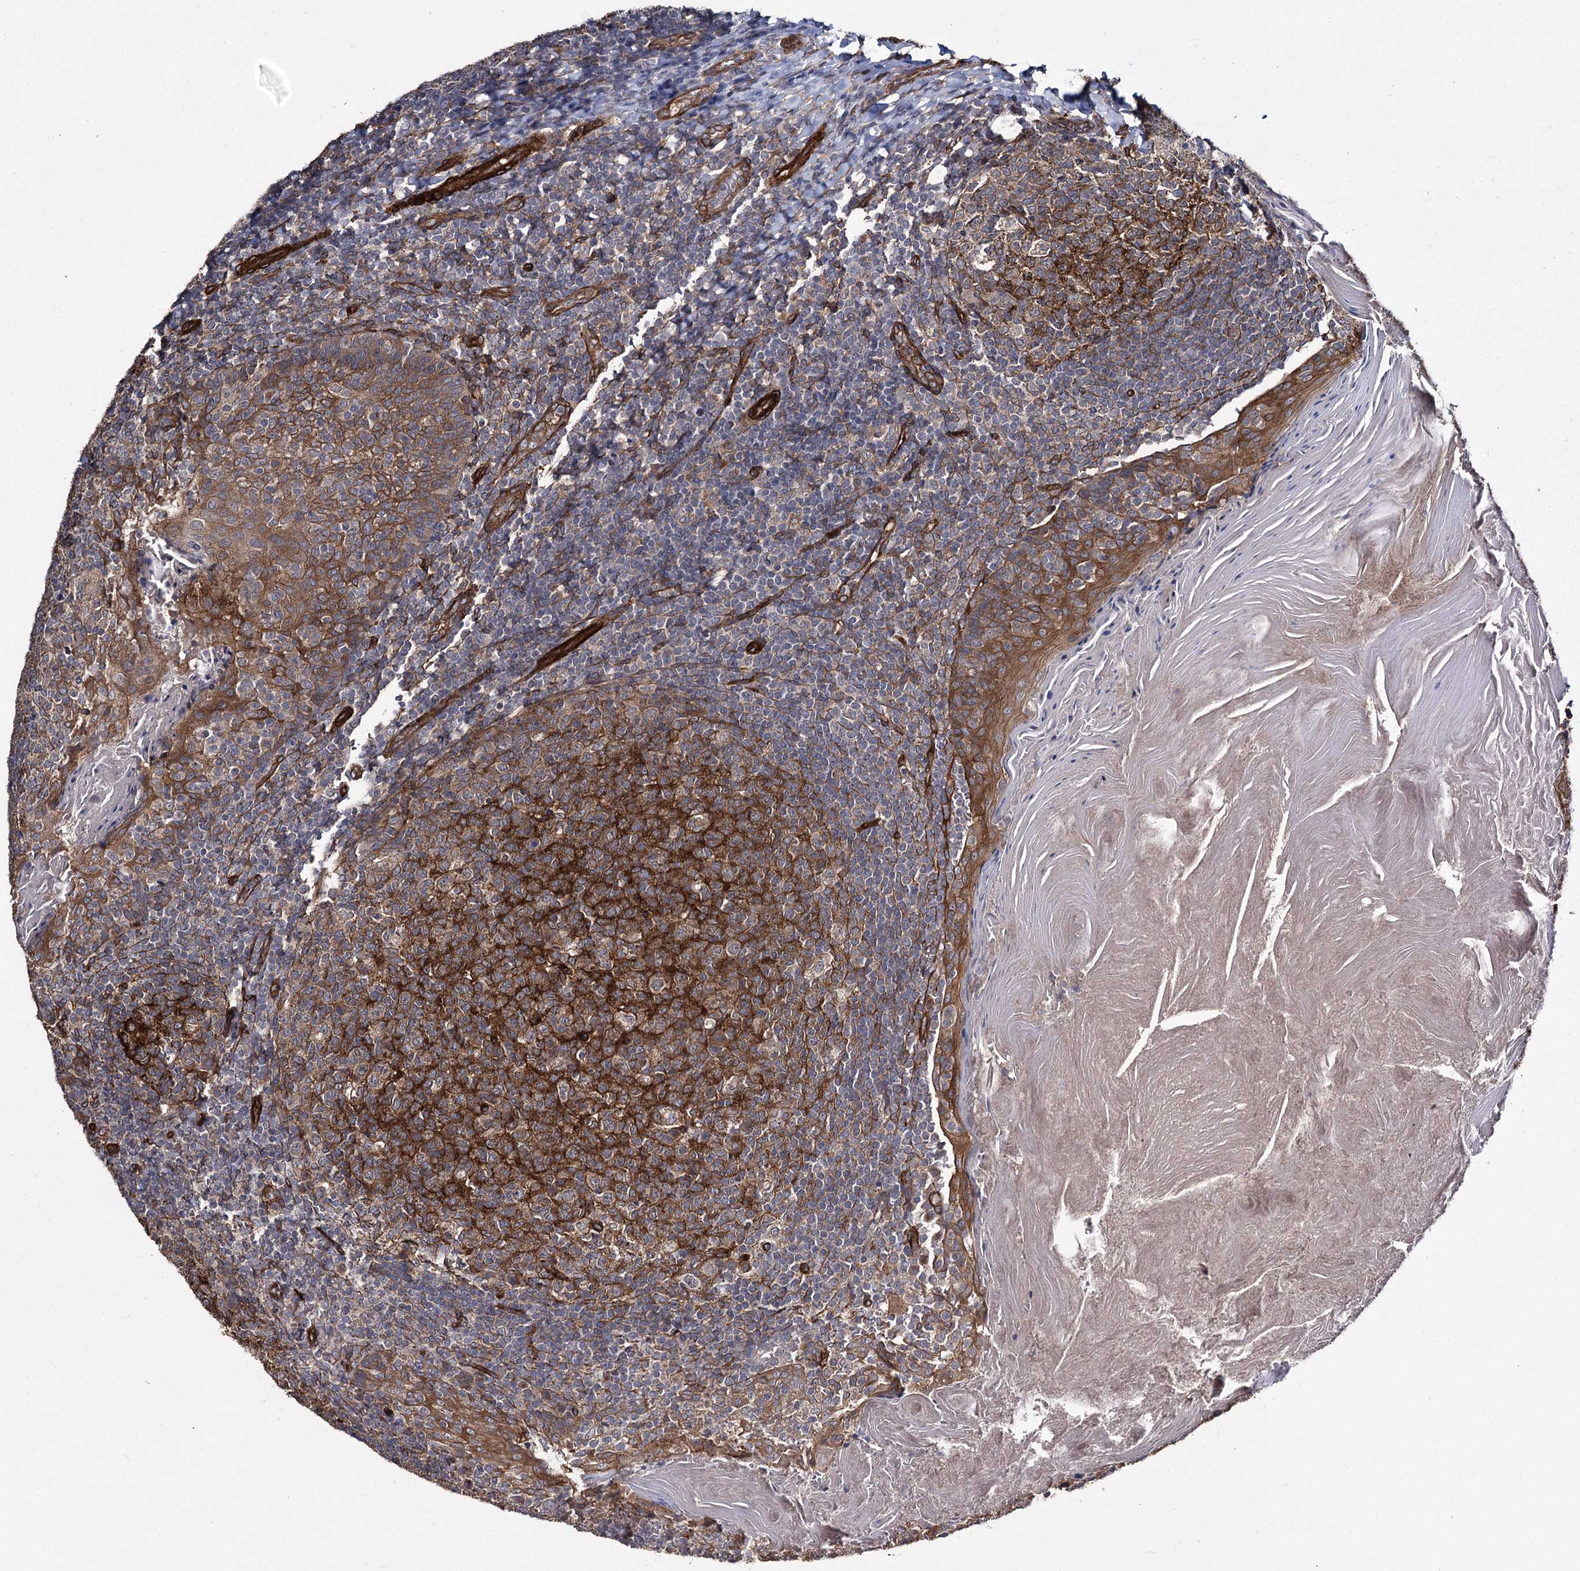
{"staining": {"intensity": "strong", "quantity": "25%-75%", "location": "cytoplasmic/membranous"}, "tissue": "tonsil", "cell_type": "Germinal center cells", "image_type": "normal", "snomed": [{"axis": "morphology", "description": "Normal tissue, NOS"}, {"axis": "topography", "description": "Tonsil"}], "caption": "Immunohistochemical staining of normal human tonsil exhibits high levels of strong cytoplasmic/membranous staining in about 25%-75% of germinal center cells. (DAB (3,3'-diaminobenzidine) = brown stain, brightfield microscopy at high magnification).", "gene": "MYO1C", "patient": {"sex": "female", "age": 19}}